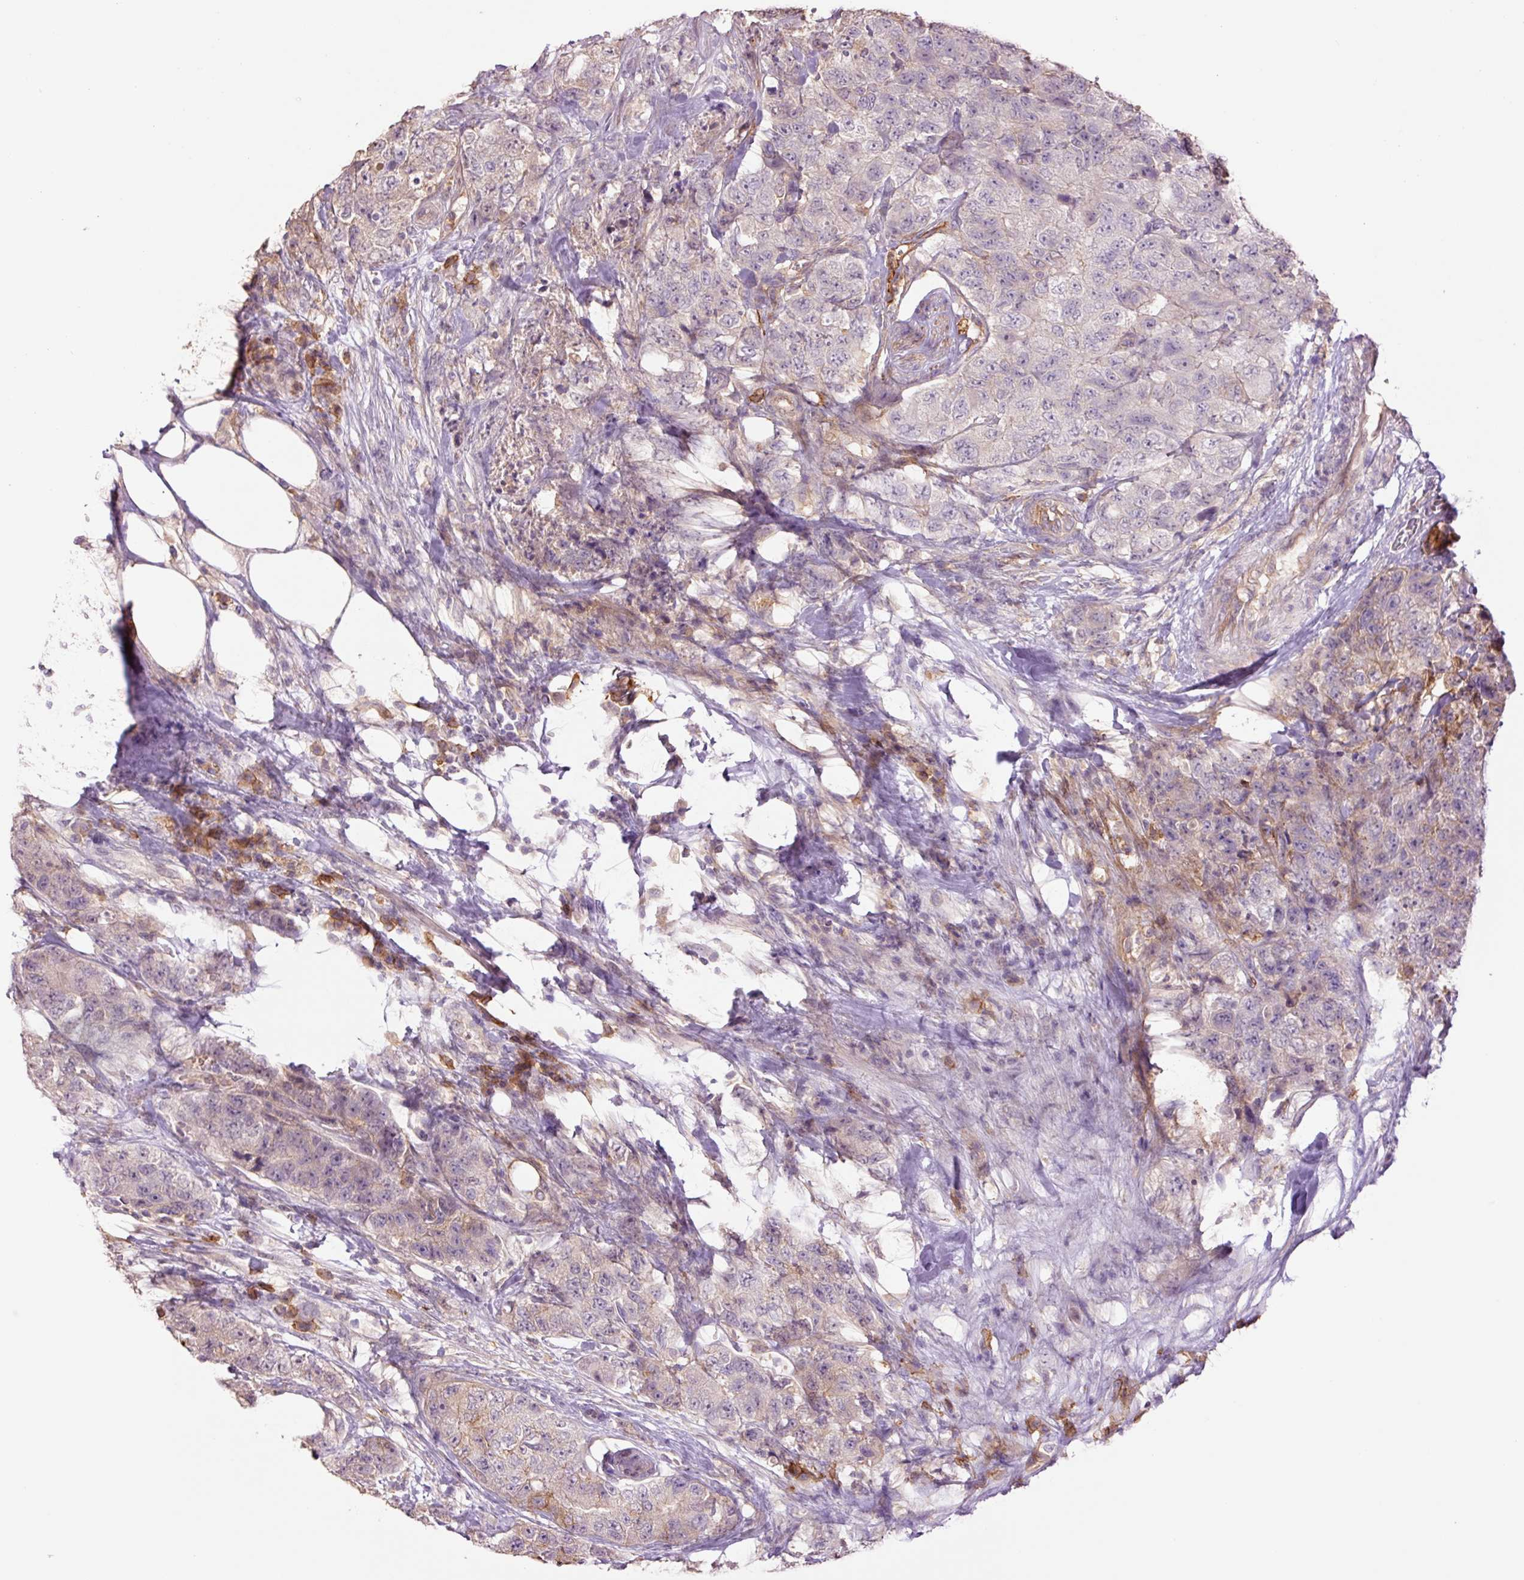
{"staining": {"intensity": "negative", "quantity": "none", "location": "none"}, "tissue": "urothelial cancer", "cell_type": "Tumor cells", "image_type": "cancer", "snomed": [{"axis": "morphology", "description": "Urothelial carcinoma, High grade"}, {"axis": "topography", "description": "Urinary bladder"}], "caption": "Immunohistochemistry micrograph of neoplastic tissue: urothelial cancer stained with DAB shows no significant protein positivity in tumor cells.", "gene": "SLC1A4", "patient": {"sex": "female", "age": 78}}